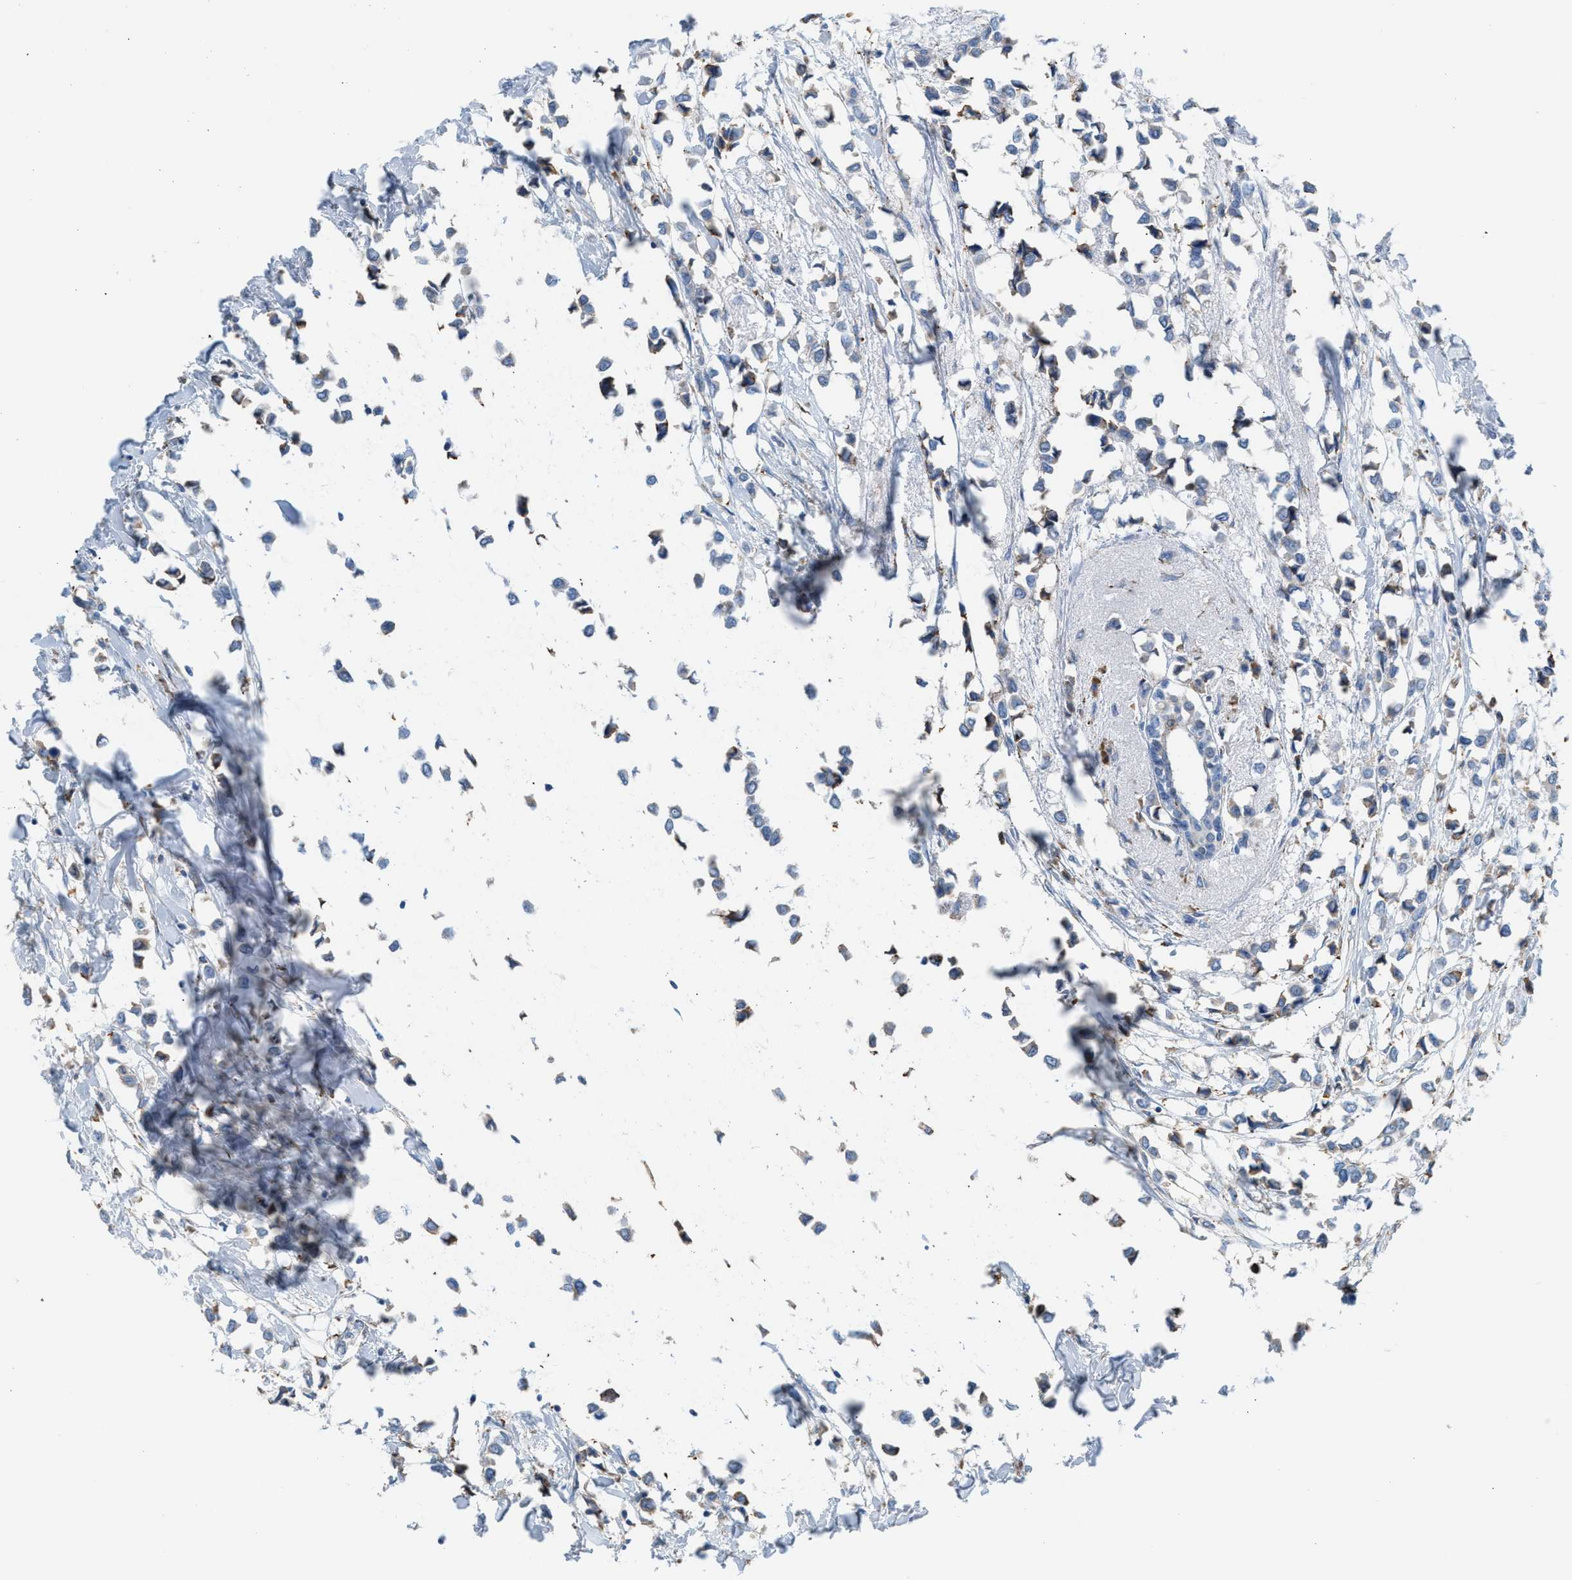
{"staining": {"intensity": "negative", "quantity": "none", "location": "none"}, "tissue": "breast cancer", "cell_type": "Tumor cells", "image_type": "cancer", "snomed": [{"axis": "morphology", "description": "Lobular carcinoma"}, {"axis": "topography", "description": "Breast"}], "caption": "This is an immunohistochemistry (IHC) micrograph of breast cancer (lobular carcinoma). There is no expression in tumor cells.", "gene": "CA3", "patient": {"sex": "female", "age": 51}}